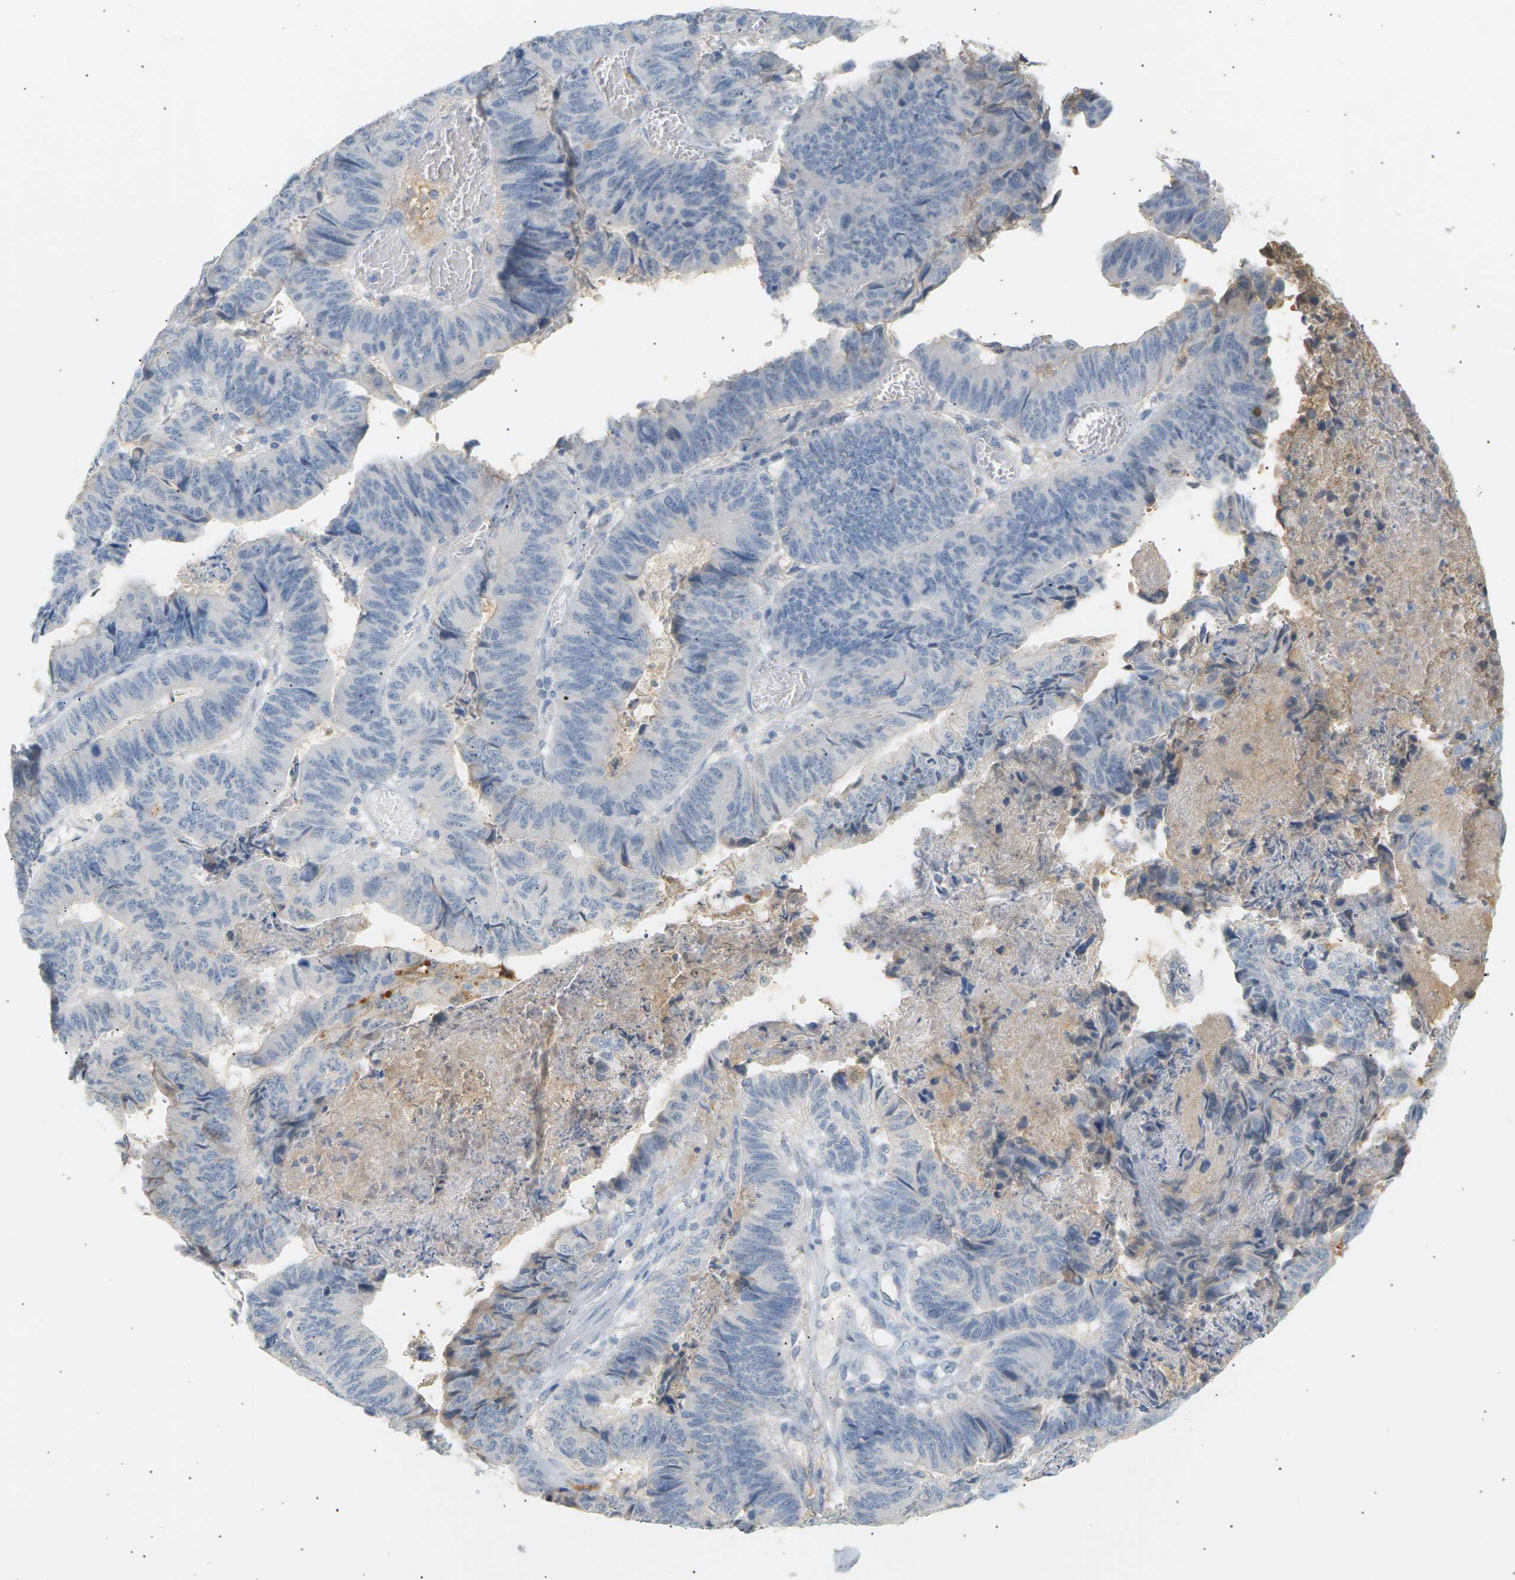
{"staining": {"intensity": "negative", "quantity": "none", "location": "none"}, "tissue": "stomach cancer", "cell_type": "Tumor cells", "image_type": "cancer", "snomed": [{"axis": "morphology", "description": "Adenocarcinoma, NOS"}, {"axis": "topography", "description": "Stomach, lower"}], "caption": "Immunohistochemistry micrograph of neoplastic tissue: human stomach cancer stained with DAB demonstrates no significant protein positivity in tumor cells. (Stains: DAB (3,3'-diaminobenzidine) immunohistochemistry (IHC) with hematoxylin counter stain, Microscopy: brightfield microscopy at high magnification).", "gene": "IGLC3", "patient": {"sex": "male", "age": 77}}